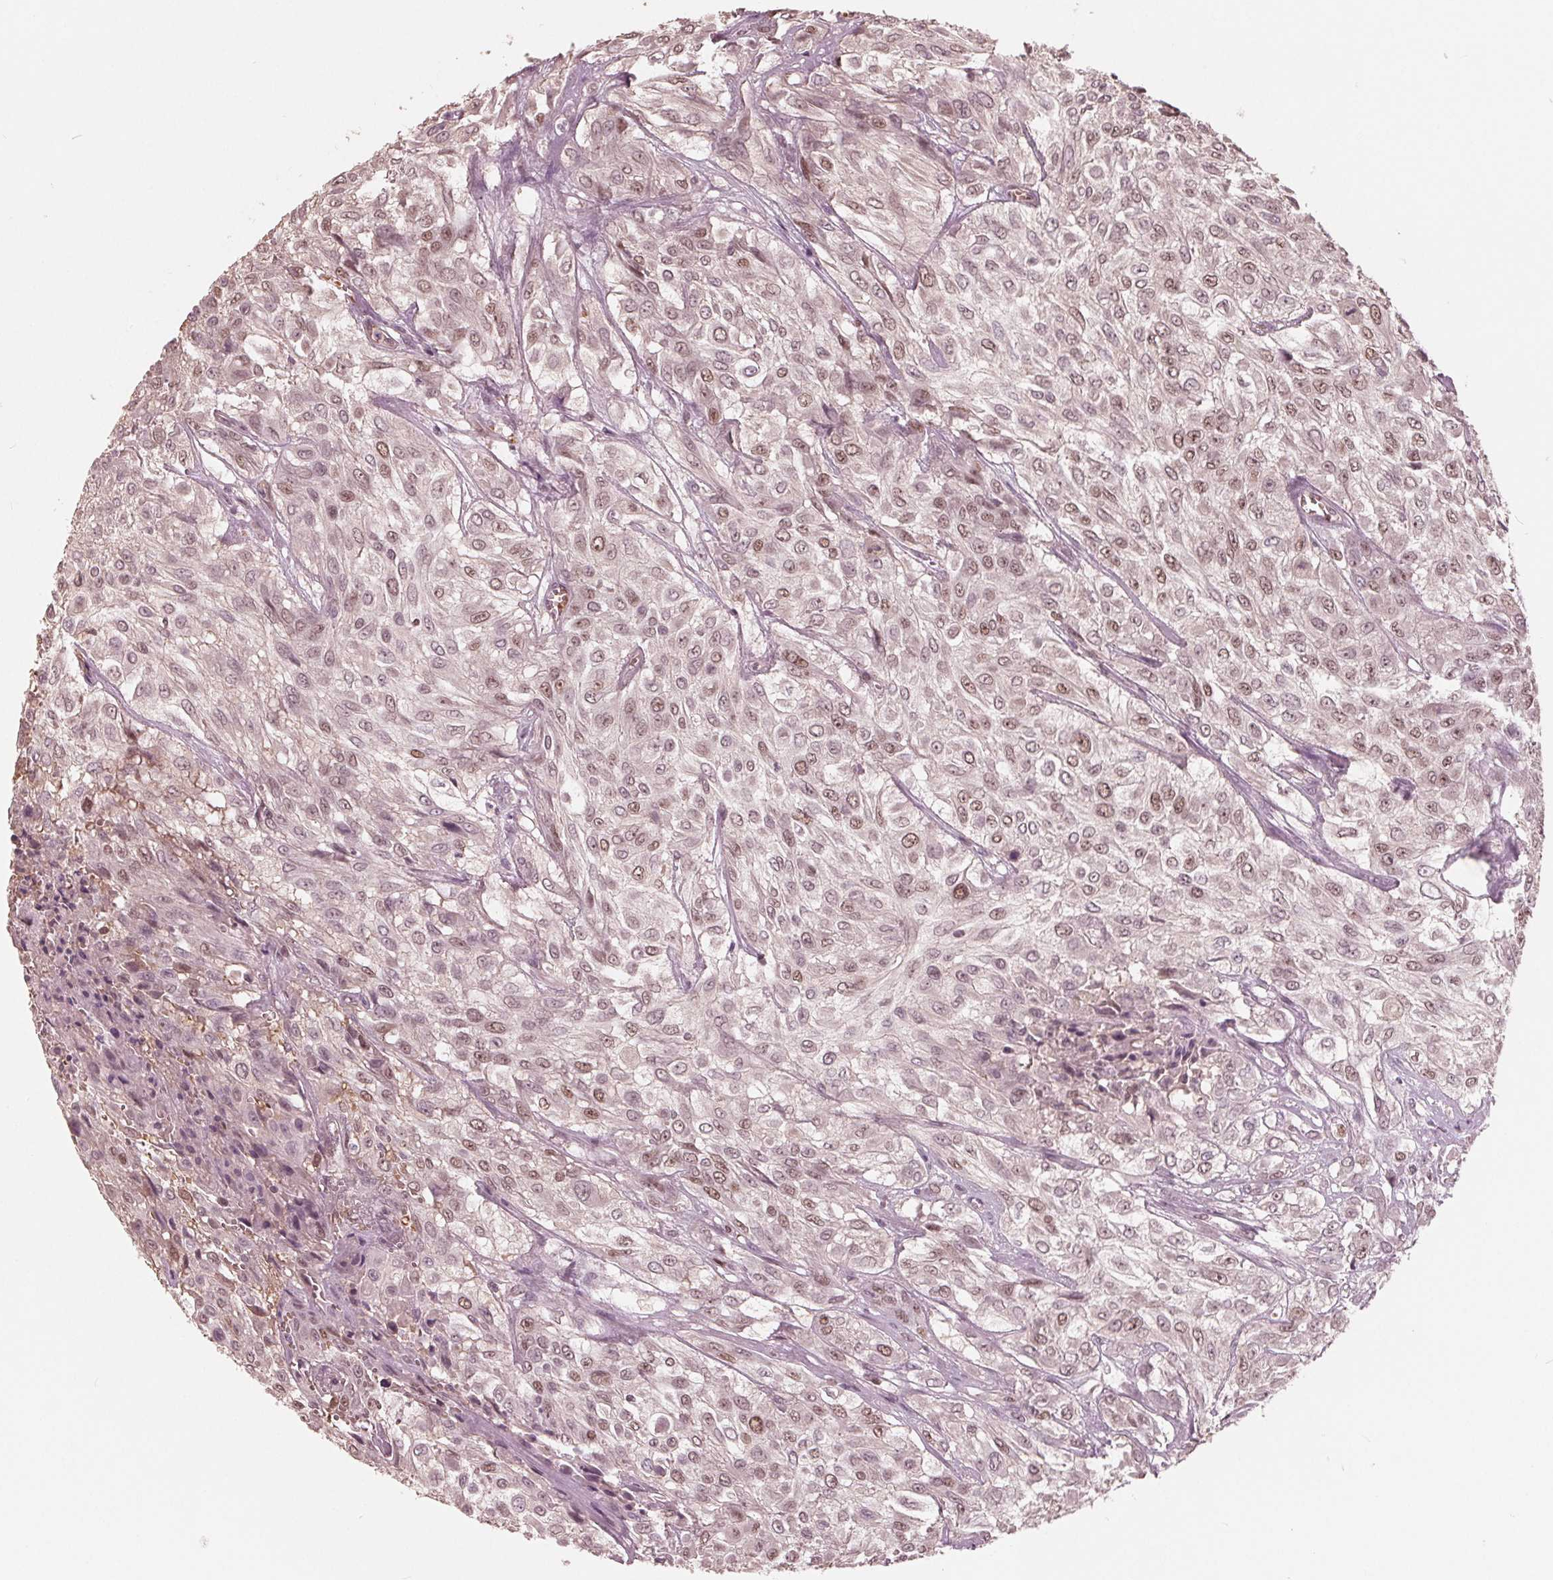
{"staining": {"intensity": "moderate", "quantity": "25%-75%", "location": "nuclear"}, "tissue": "urothelial cancer", "cell_type": "Tumor cells", "image_type": "cancer", "snomed": [{"axis": "morphology", "description": "Urothelial carcinoma, High grade"}, {"axis": "topography", "description": "Urinary bladder"}], "caption": "Urothelial cancer stained for a protein shows moderate nuclear positivity in tumor cells.", "gene": "HIRIP3", "patient": {"sex": "male", "age": 57}}